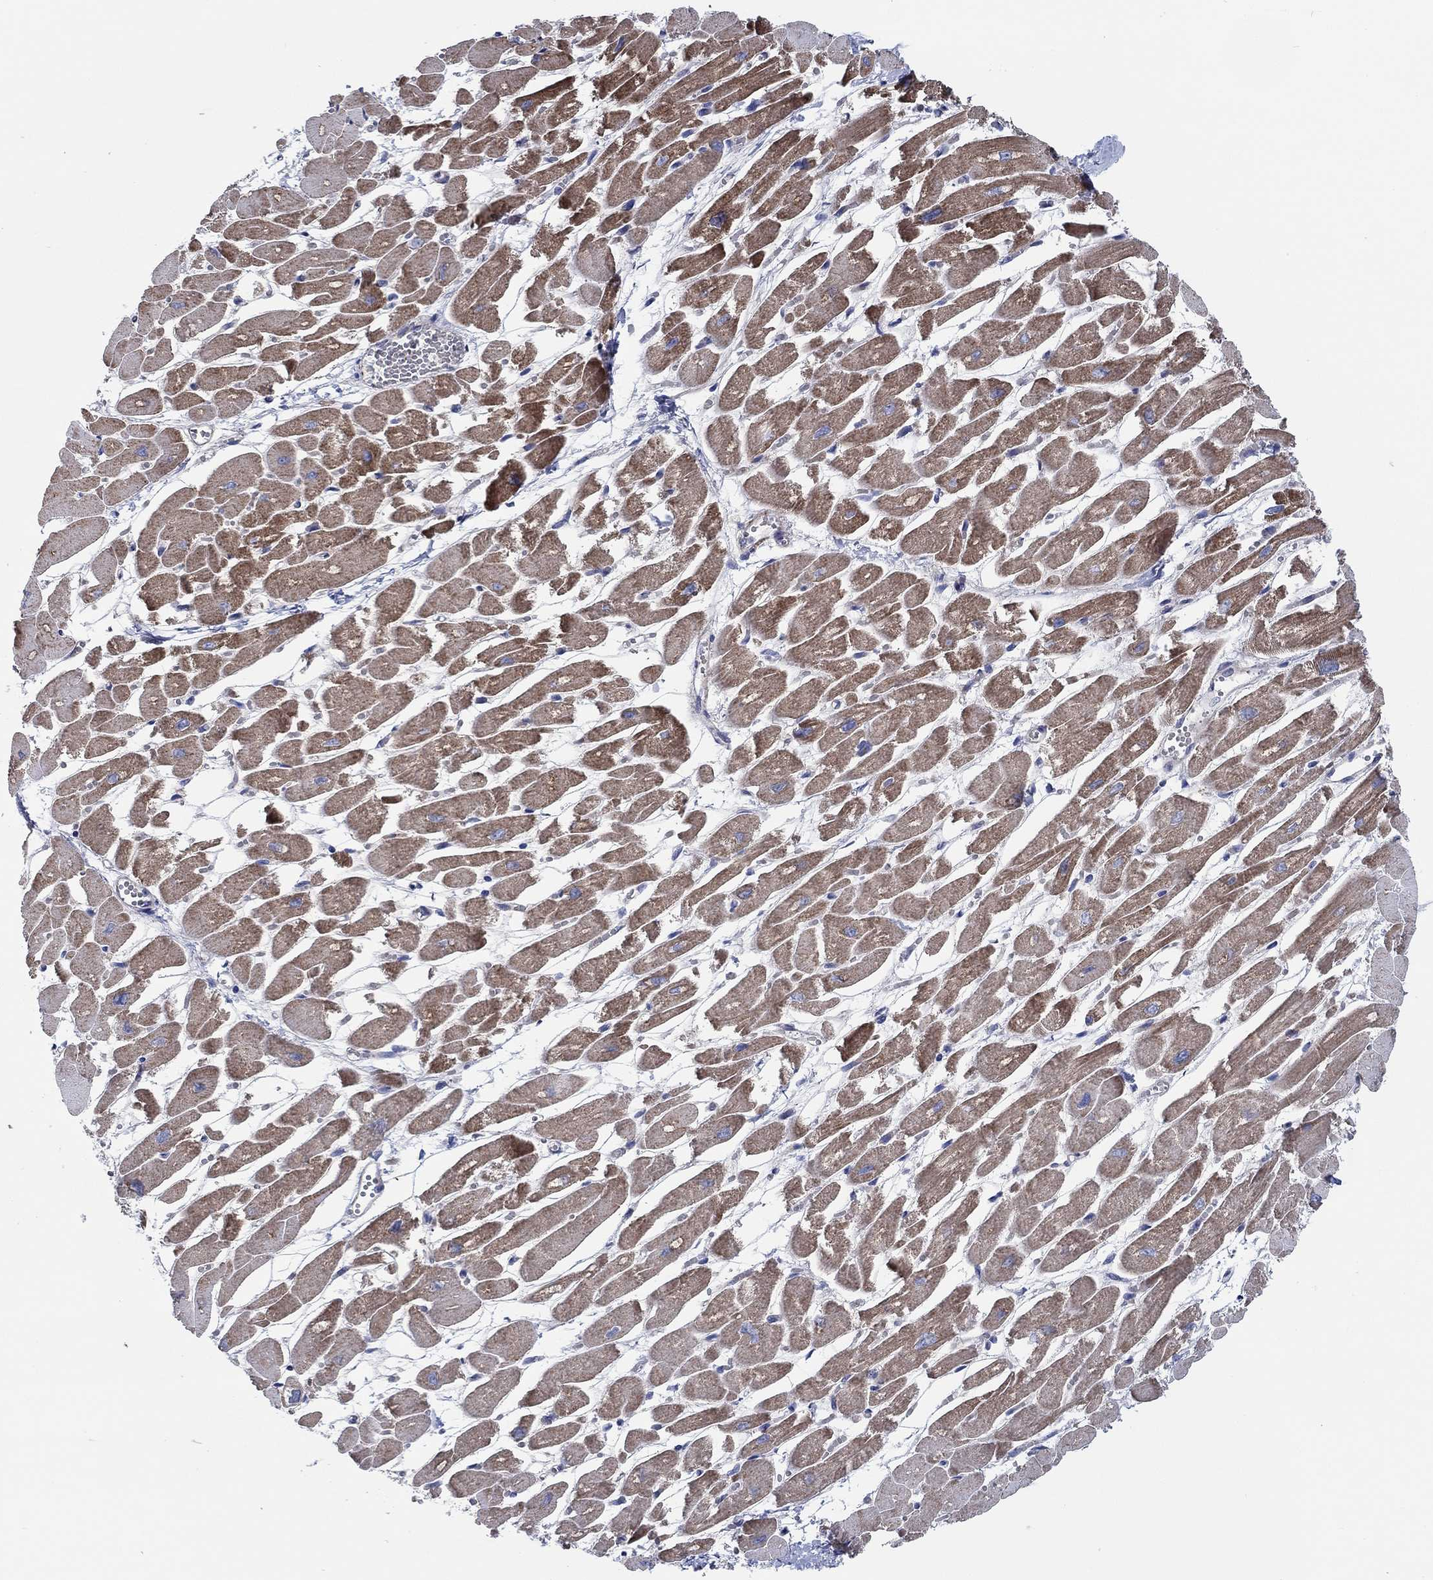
{"staining": {"intensity": "moderate", "quantity": ">75%", "location": "cytoplasmic/membranous"}, "tissue": "heart muscle", "cell_type": "Cardiomyocytes", "image_type": "normal", "snomed": [{"axis": "morphology", "description": "Normal tissue, NOS"}, {"axis": "topography", "description": "Heart"}], "caption": "A high-resolution micrograph shows immunohistochemistry staining of benign heart muscle, which reveals moderate cytoplasmic/membranous staining in approximately >75% of cardiomyocytes. Using DAB (3,3'-diaminobenzidine) (brown) and hematoxylin (blue) stains, captured at high magnification using brightfield microscopy.", "gene": "FMN1", "patient": {"sex": "female", "age": 52}}